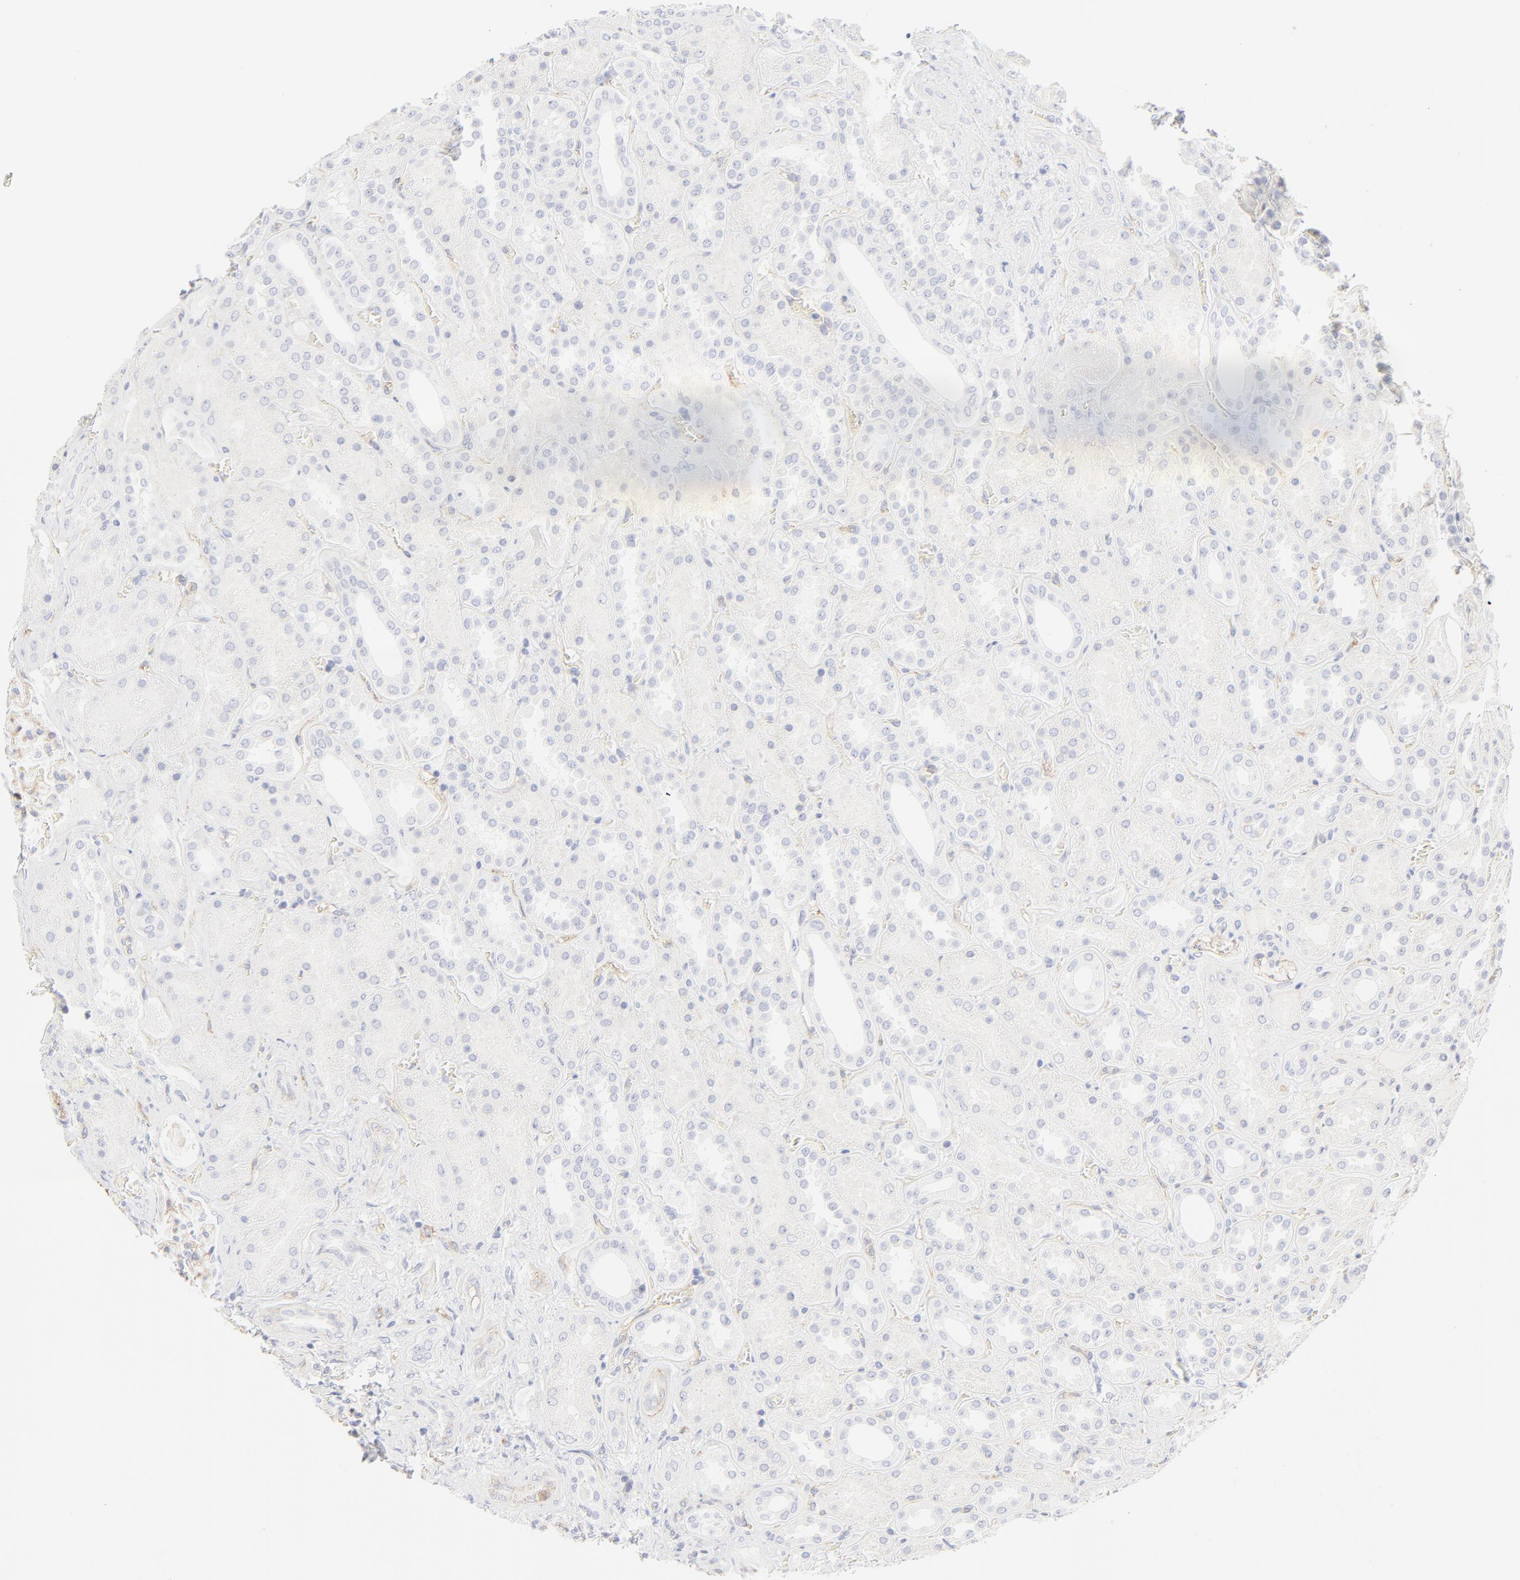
{"staining": {"intensity": "negative", "quantity": "none", "location": "none"}, "tissue": "kidney", "cell_type": "Cells in glomeruli", "image_type": "normal", "snomed": [{"axis": "morphology", "description": "Normal tissue, NOS"}, {"axis": "topography", "description": "Kidney"}], "caption": "Kidney was stained to show a protein in brown. There is no significant expression in cells in glomeruli. (Immunohistochemistry (ihc), brightfield microscopy, high magnification).", "gene": "ITGA5", "patient": {"sex": "male", "age": 28}}